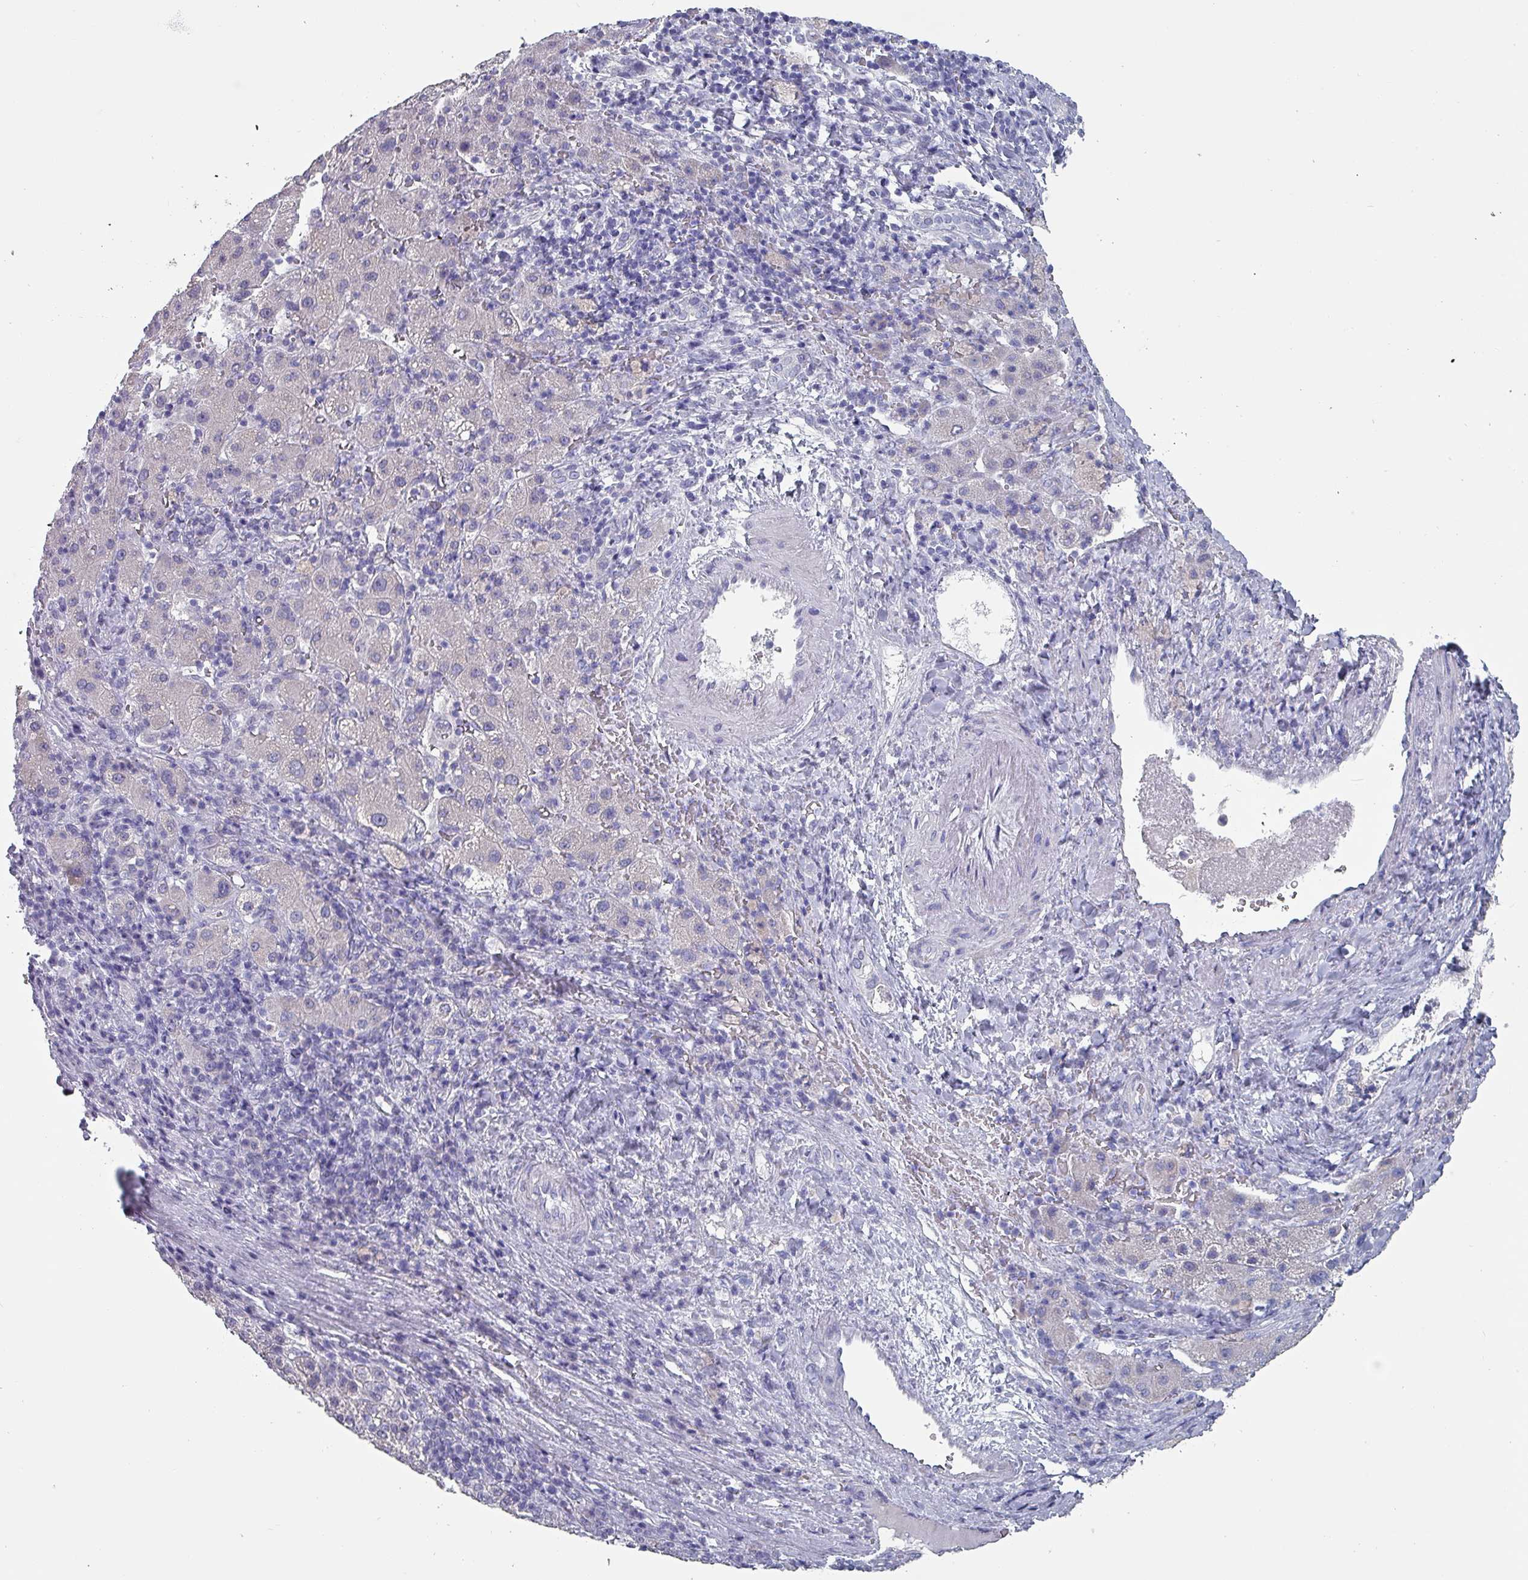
{"staining": {"intensity": "negative", "quantity": "none", "location": "none"}, "tissue": "liver cancer", "cell_type": "Tumor cells", "image_type": "cancer", "snomed": [{"axis": "morphology", "description": "Carcinoma, Hepatocellular, NOS"}, {"axis": "topography", "description": "Liver"}], "caption": "Liver cancer was stained to show a protein in brown. There is no significant positivity in tumor cells. Brightfield microscopy of IHC stained with DAB (brown) and hematoxylin (blue), captured at high magnification.", "gene": "INS-IGF2", "patient": {"sex": "female", "age": 58}}